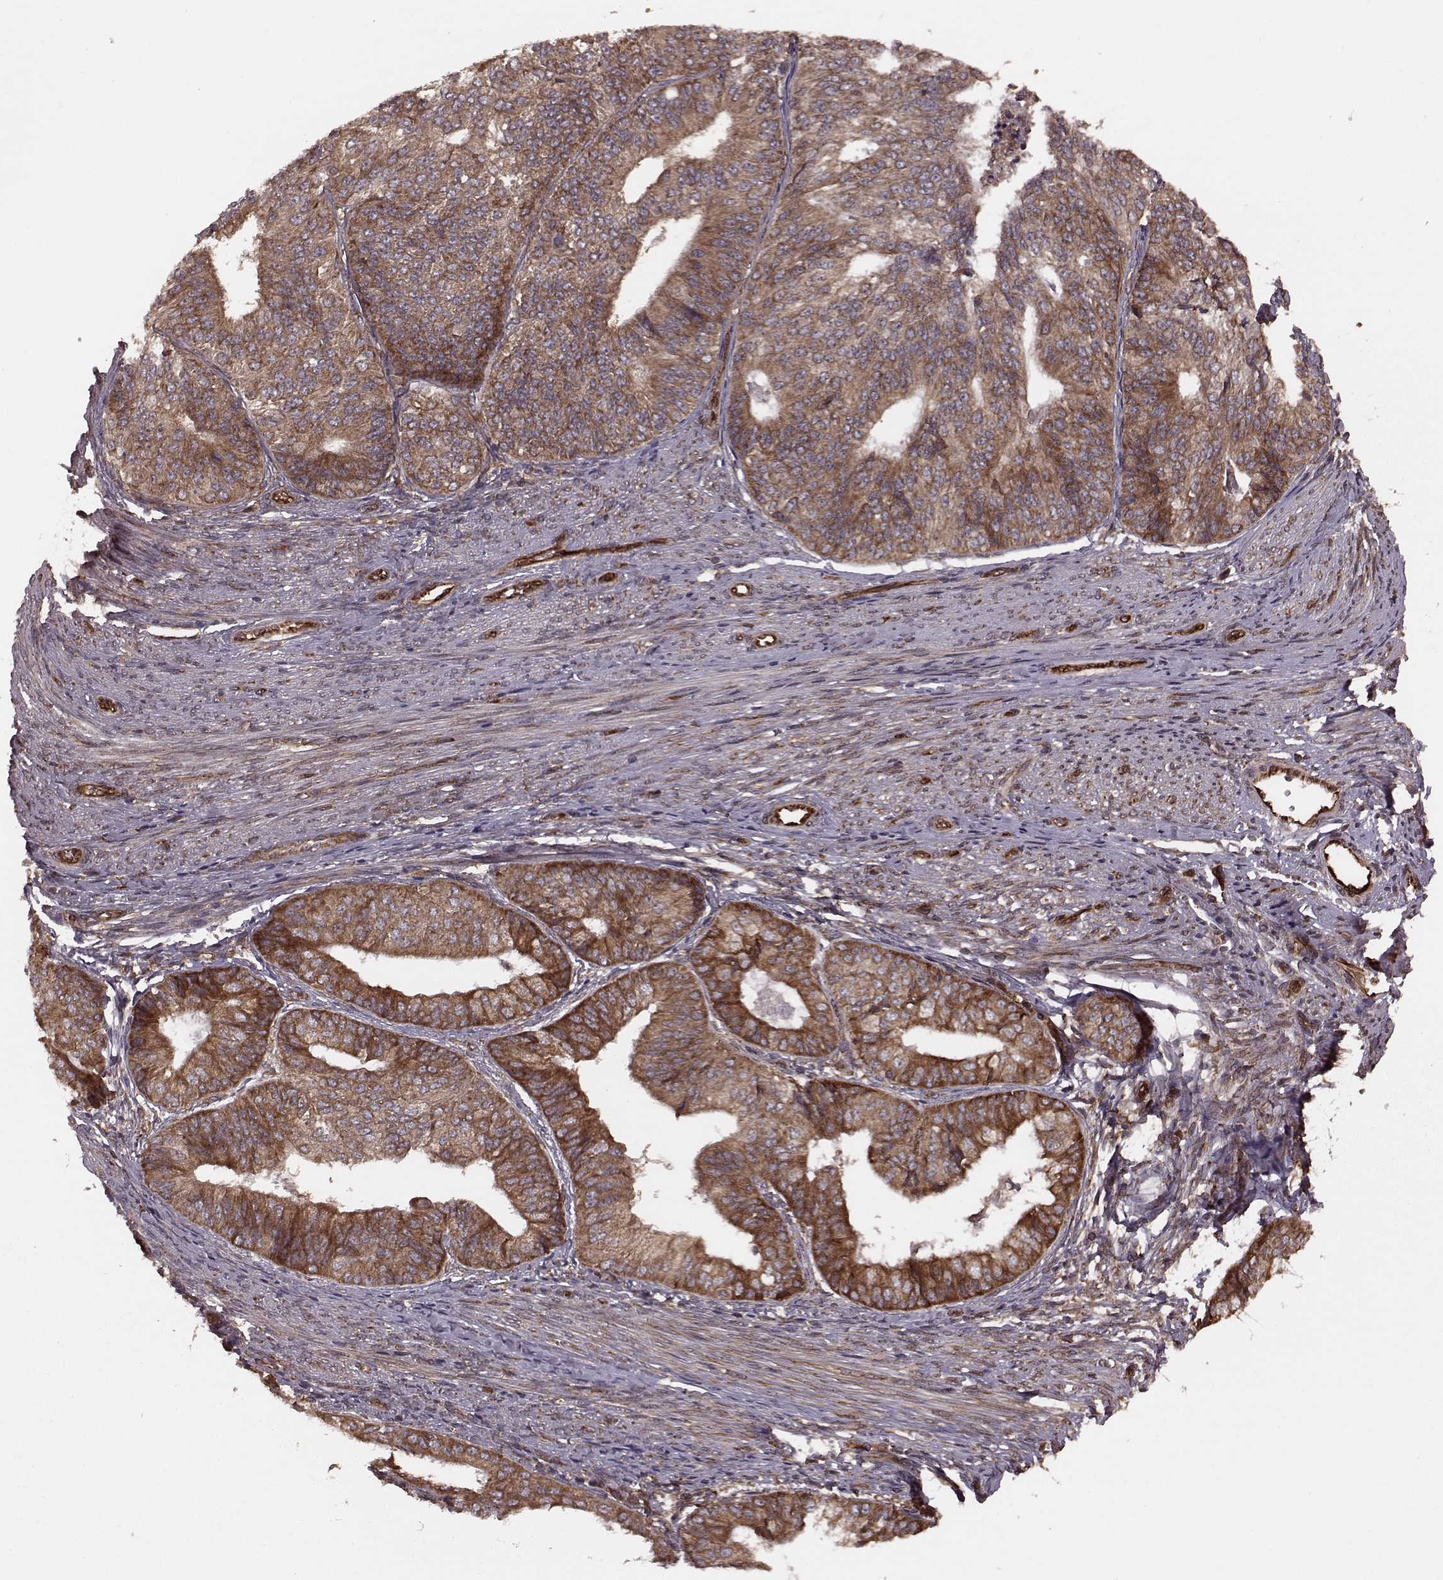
{"staining": {"intensity": "strong", "quantity": ">75%", "location": "cytoplasmic/membranous"}, "tissue": "endometrial cancer", "cell_type": "Tumor cells", "image_type": "cancer", "snomed": [{"axis": "morphology", "description": "Adenocarcinoma, NOS"}, {"axis": "topography", "description": "Endometrium"}], "caption": "Approximately >75% of tumor cells in endometrial cancer reveal strong cytoplasmic/membranous protein staining as visualized by brown immunohistochemical staining.", "gene": "AGPAT1", "patient": {"sex": "female", "age": 58}}